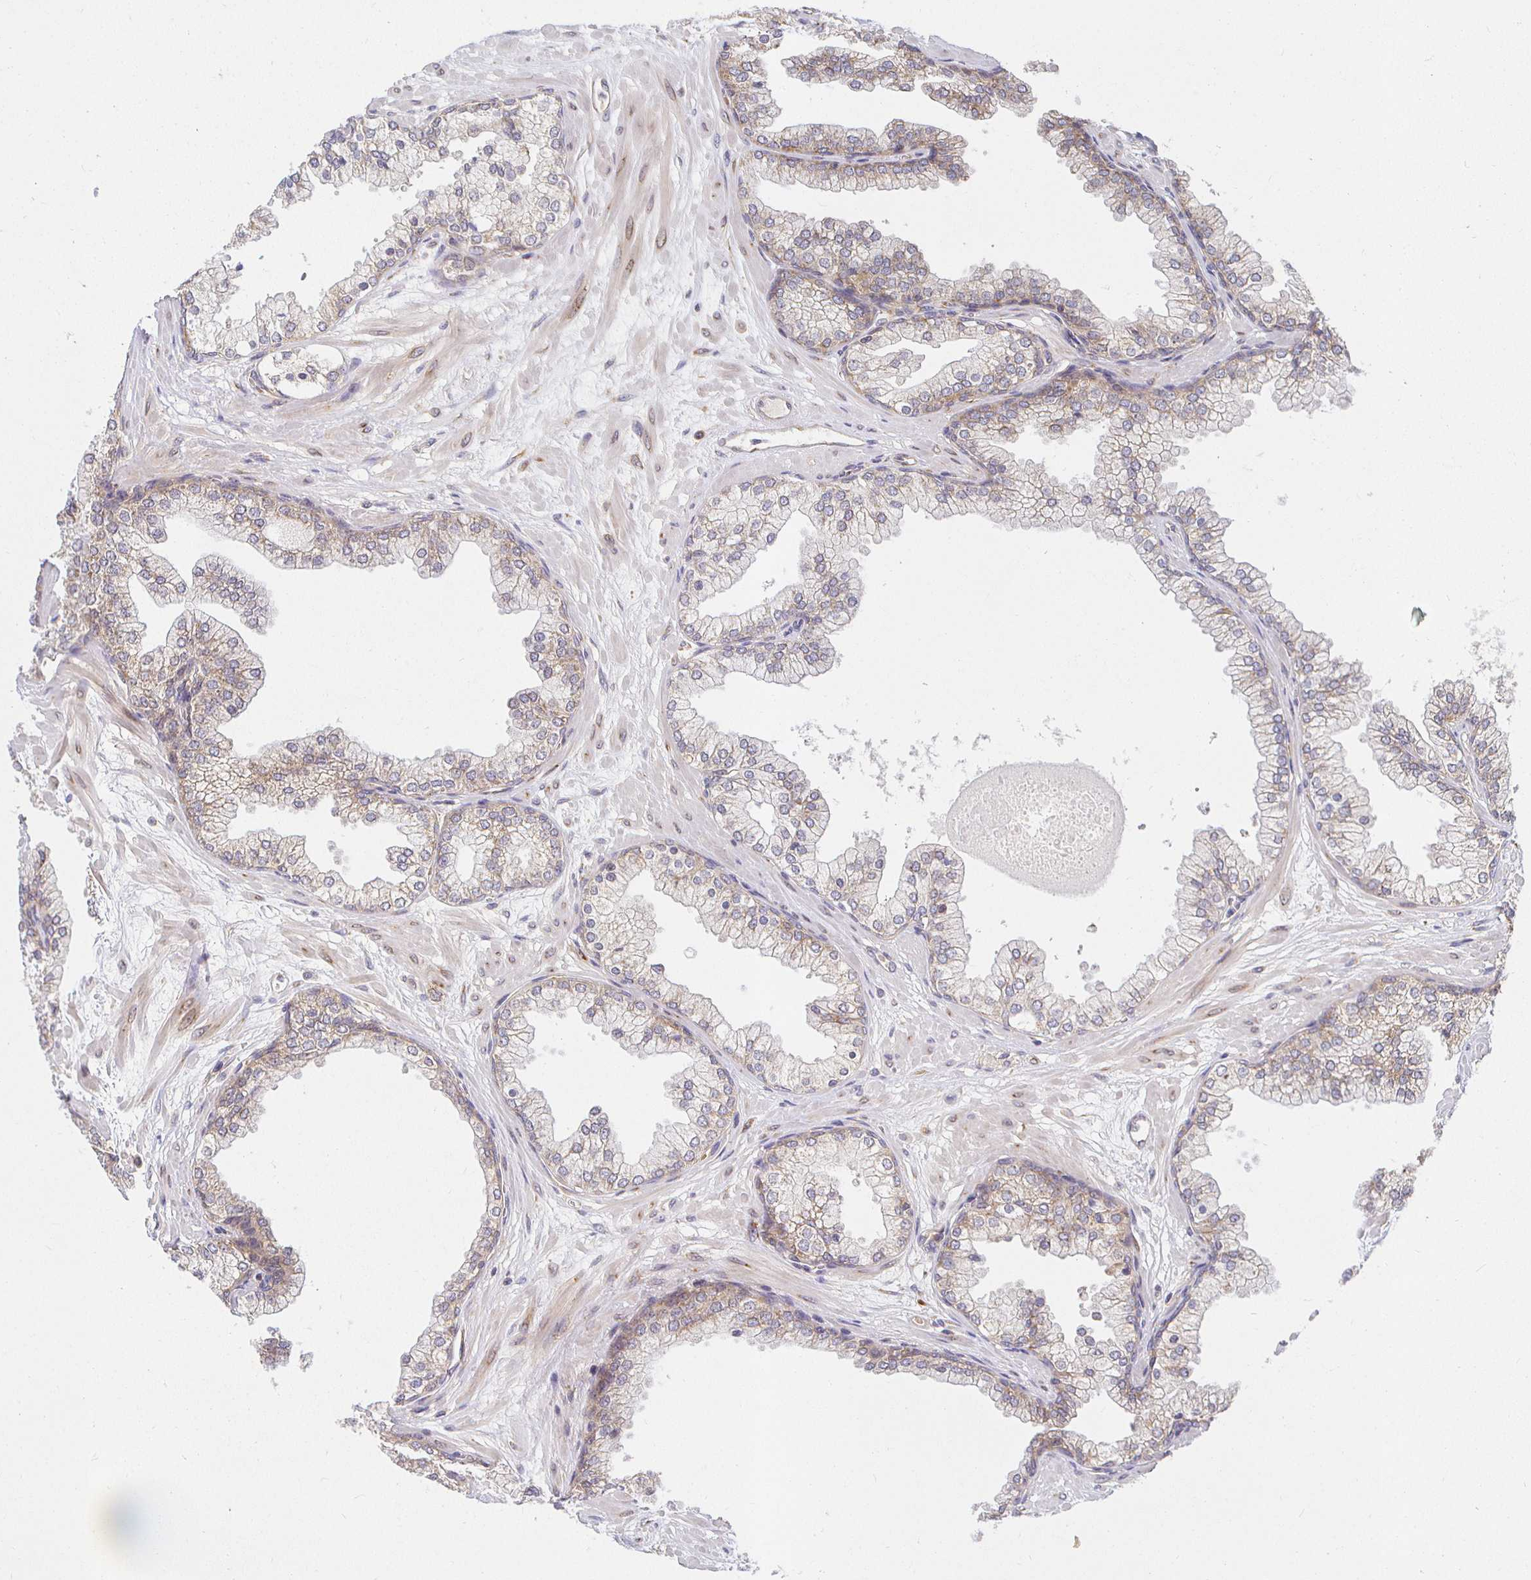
{"staining": {"intensity": "weak", "quantity": "25%-75%", "location": "cytoplasmic/membranous"}, "tissue": "prostate", "cell_type": "Glandular cells", "image_type": "normal", "snomed": [{"axis": "morphology", "description": "Normal tissue, NOS"}, {"axis": "topography", "description": "Prostate"}, {"axis": "topography", "description": "Peripheral nerve tissue"}], "caption": "The immunohistochemical stain highlights weak cytoplasmic/membranous positivity in glandular cells of benign prostate.", "gene": "IRAK1", "patient": {"sex": "male", "age": 61}}